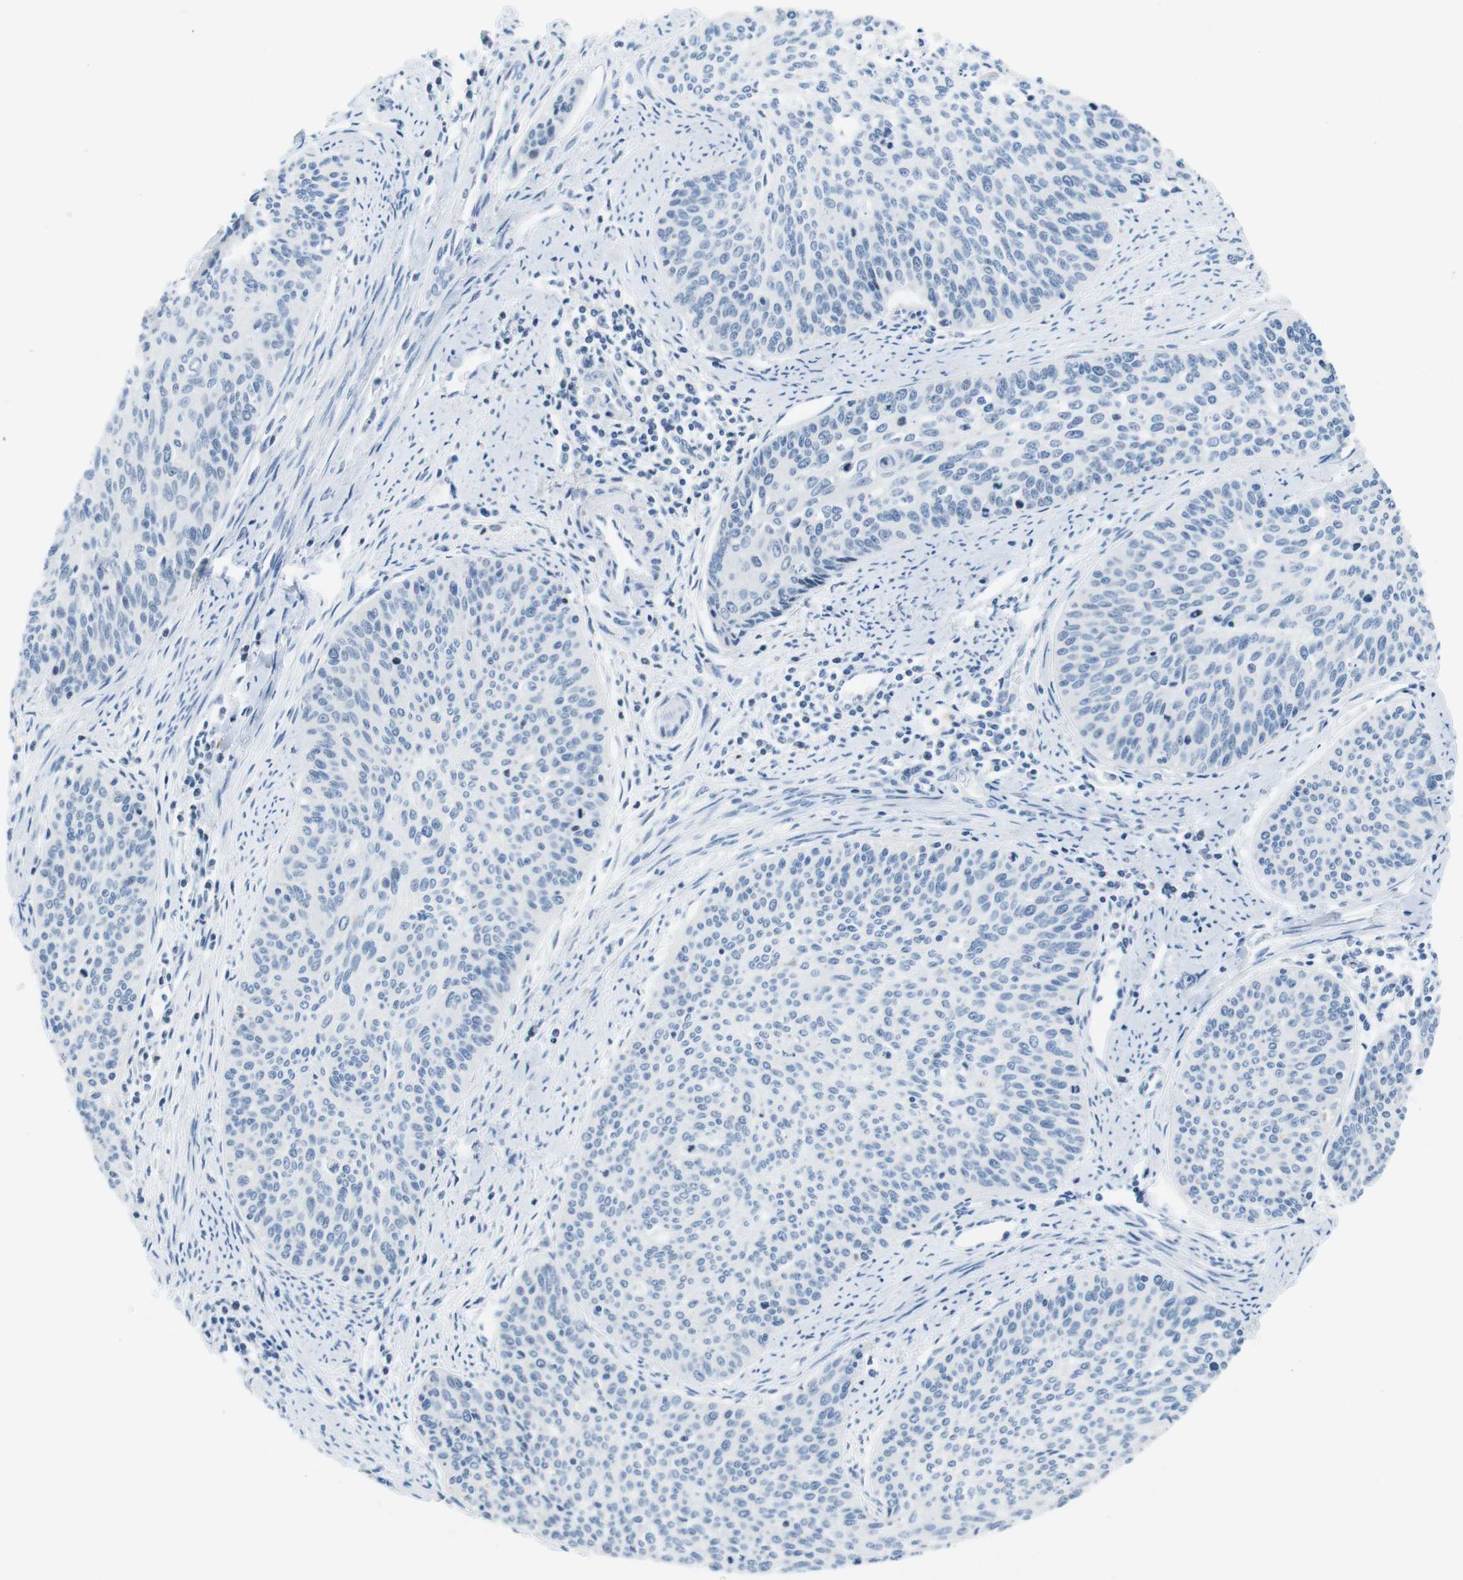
{"staining": {"intensity": "negative", "quantity": "none", "location": "none"}, "tissue": "cervical cancer", "cell_type": "Tumor cells", "image_type": "cancer", "snomed": [{"axis": "morphology", "description": "Squamous cell carcinoma, NOS"}, {"axis": "topography", "description": "Cervix"}], "caption": "High power microscopy micrograph of an immunohistochemistry (IHC) image of cervical cancer, revealing no significant staining in tumor cells.", "gene": "E2F2", "patient": {"sex": "female", "age": 55}}